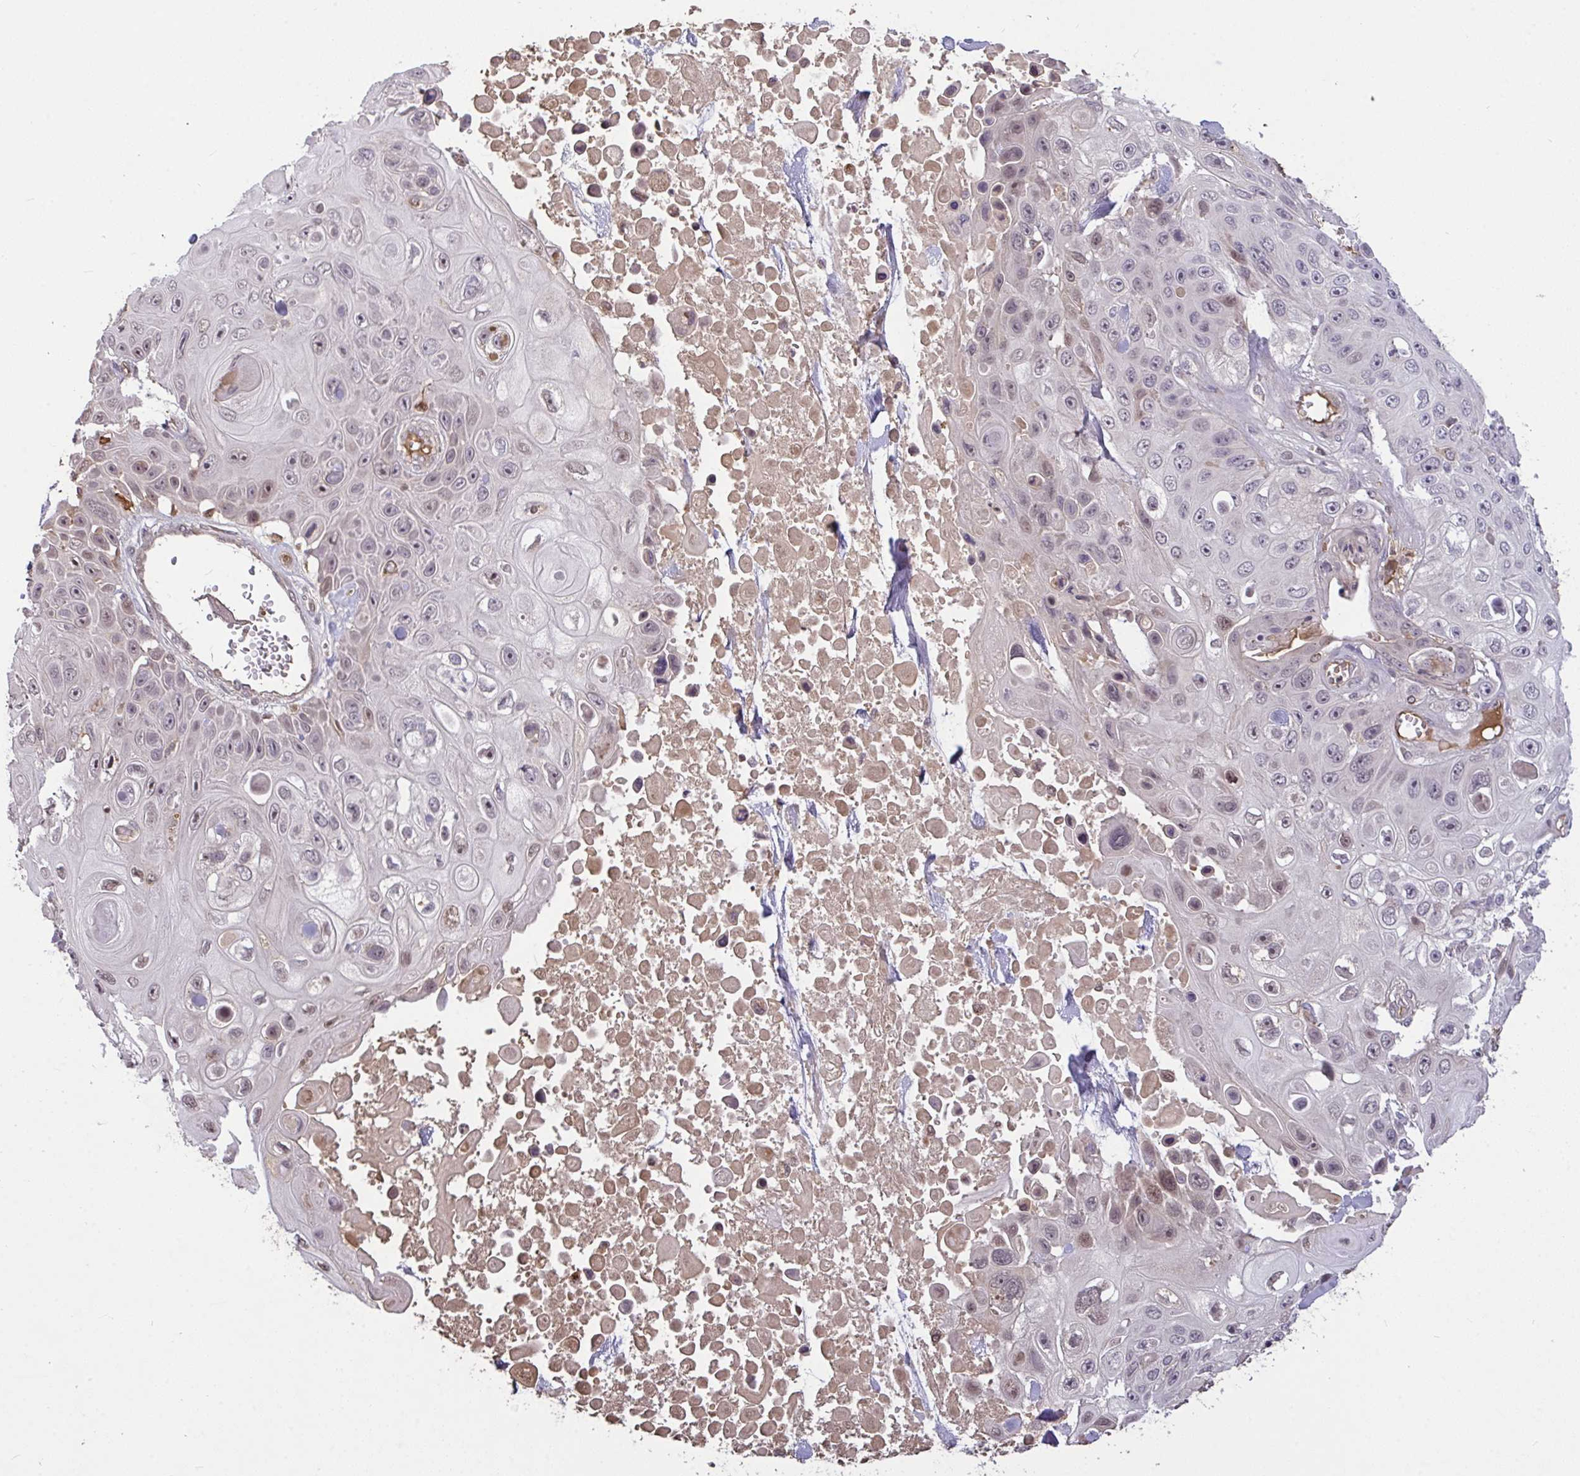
{"staining": {"intensity": "weak", "quantity": "<25%", "location": "nuclear"}, "tissue": "skin cancer", "cell_type": "Tumor cells", "image_type": "cancer", "snomed": [{"axis": "morphology", "description": "Squamous cell carcinoma, NOS"}, {"axis": "topography", "description": "Skin"}], "caption": "DAB immunohistochemical staining of human skin cancer shows no significant expression in tumor cells.", "gene": "FCER1A", "patient": {"sex": "male", "age": 82}}